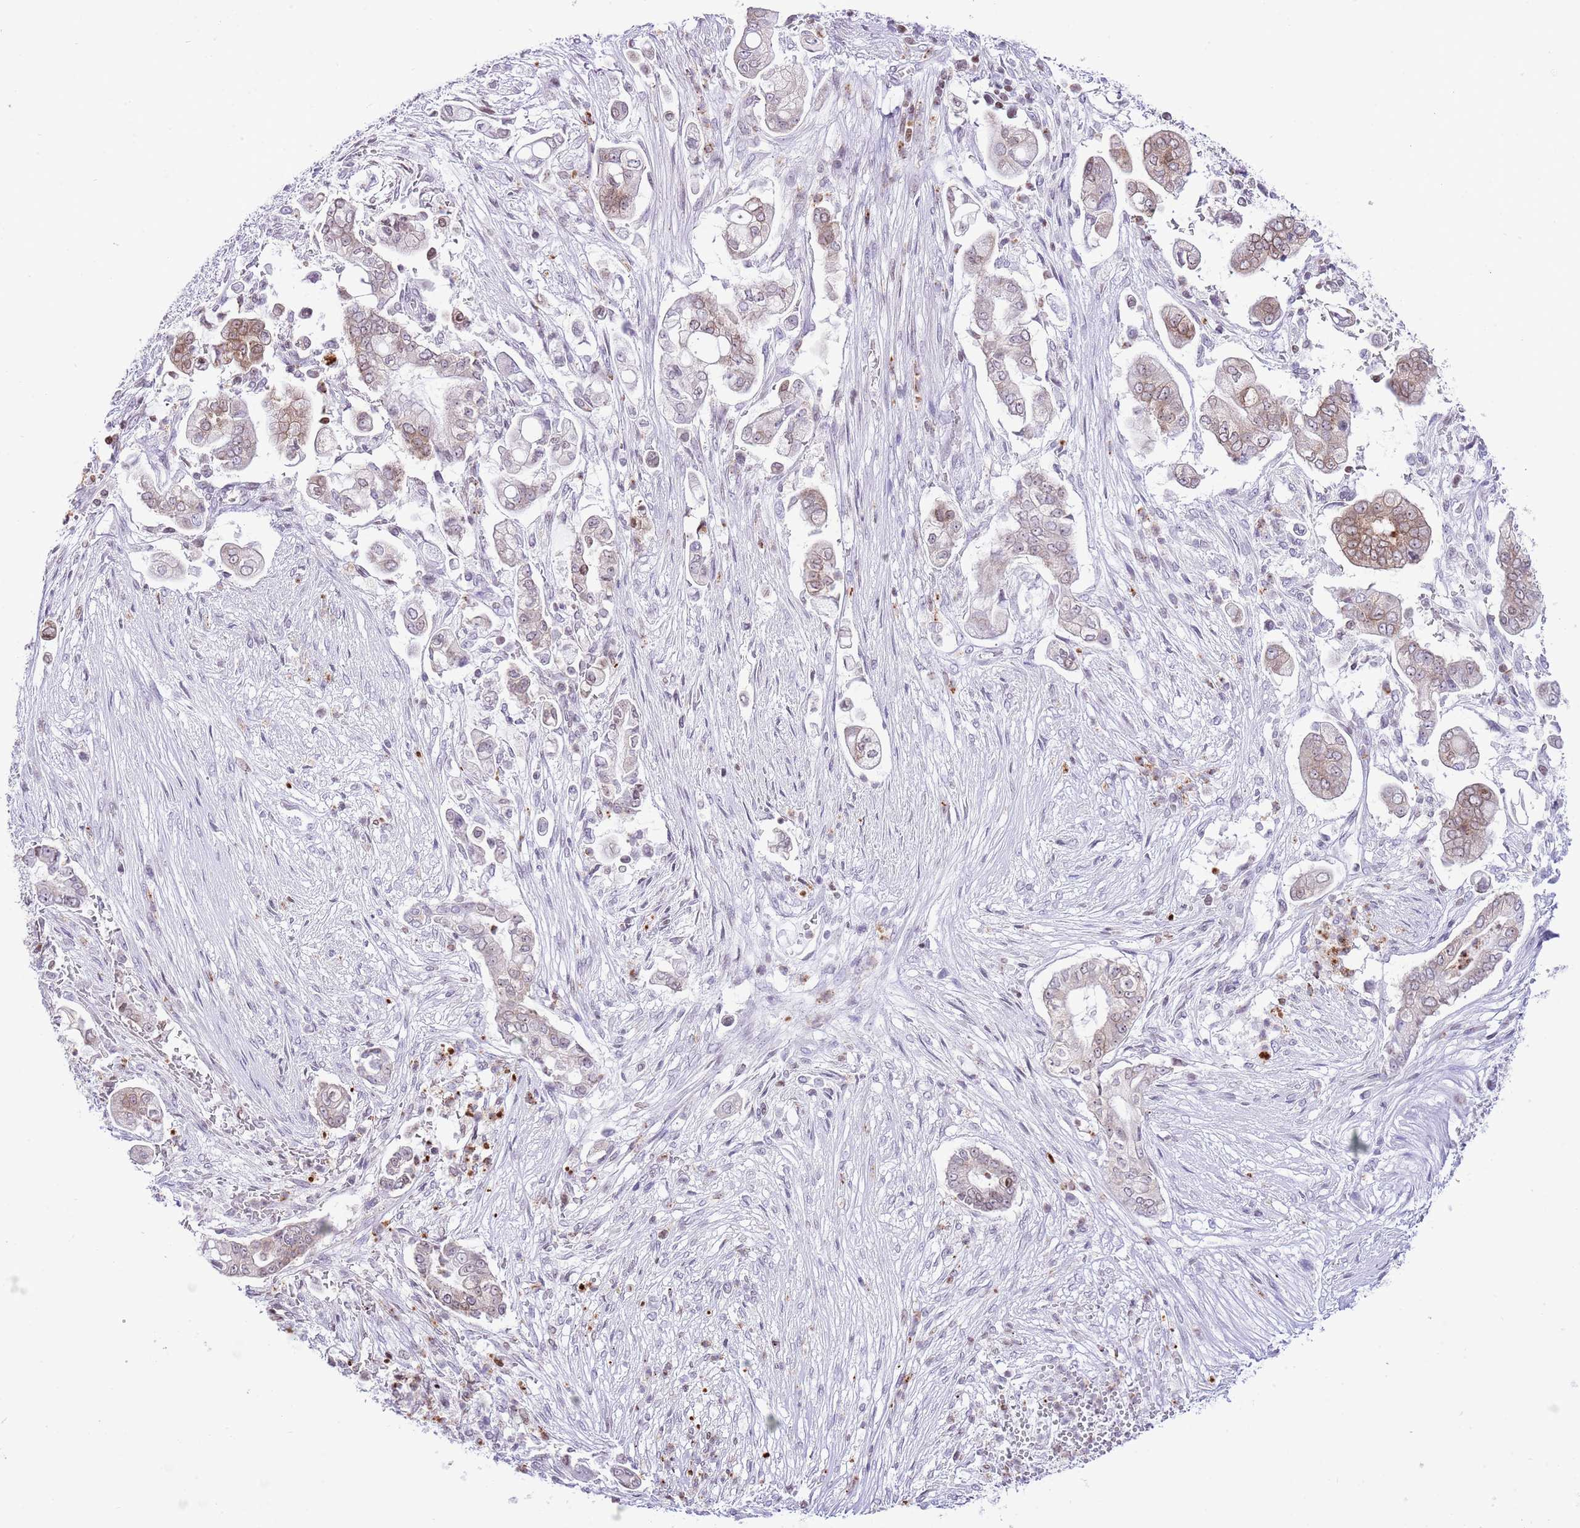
{"staining": {"intensity": "weak", "quantity": "25%-75%", "location": "cytoplasmic/membranous,nuclear"}, "tissue": "pancreatic cancer", "cell_type": "Tumor cells", "image_type": "cancer", "snomed": [{"axis": "morphology", "description": "Adenocarcinoma, NOS"}, {"axis": "topography", "description": "Pancreas"}], "caption": "Human pancreatic cancer stained with a brown dye exhibits weak cytoplasmic/membranous and nuclear positive staining in about 25%-75% of tumor cells.", "gene": "PRR15", "patient": {"sex": "female", "age": 69}}